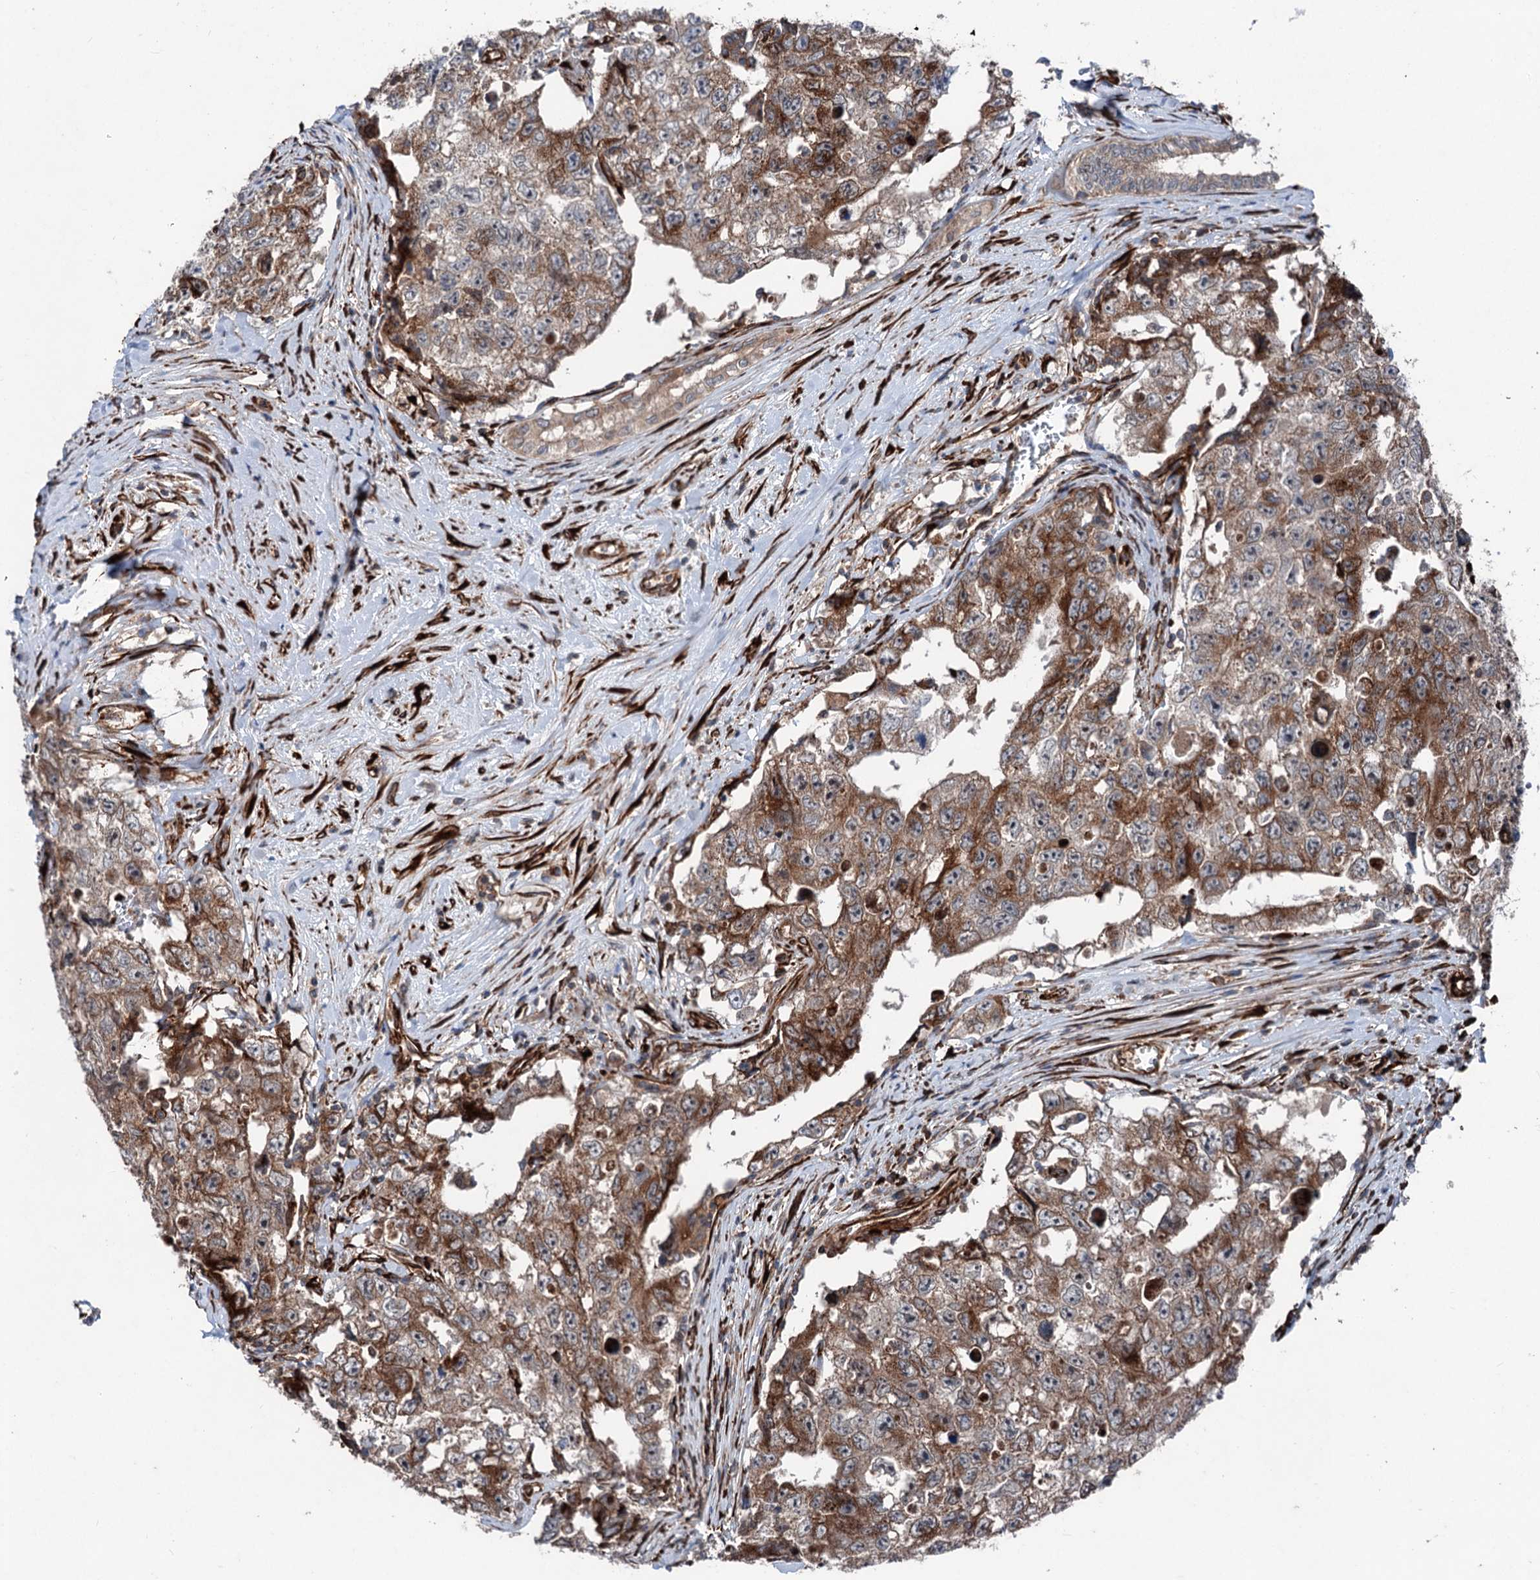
{"staining": {"intensity": "moderate", "quantity": ">75%", "location": "cytoplasmic/membranous"}, "tissue": "testis cancer", "cell_type": "Tumor cells", "image_type": "cancer", "snomed": [{"axis": "morphology", "description": "Carcinoma, Embryonal, NOS"}, {"axis": "topography", "description": "Testis"}], "caption": "Embryonal carcinoma (testis) stained with a brown dye displays moderate cytoplasmic/membranous positive expression in approximately >75% of tumor cells.", "gene": "DDIAS", "patient": {"sex": "male", "age": 17}}